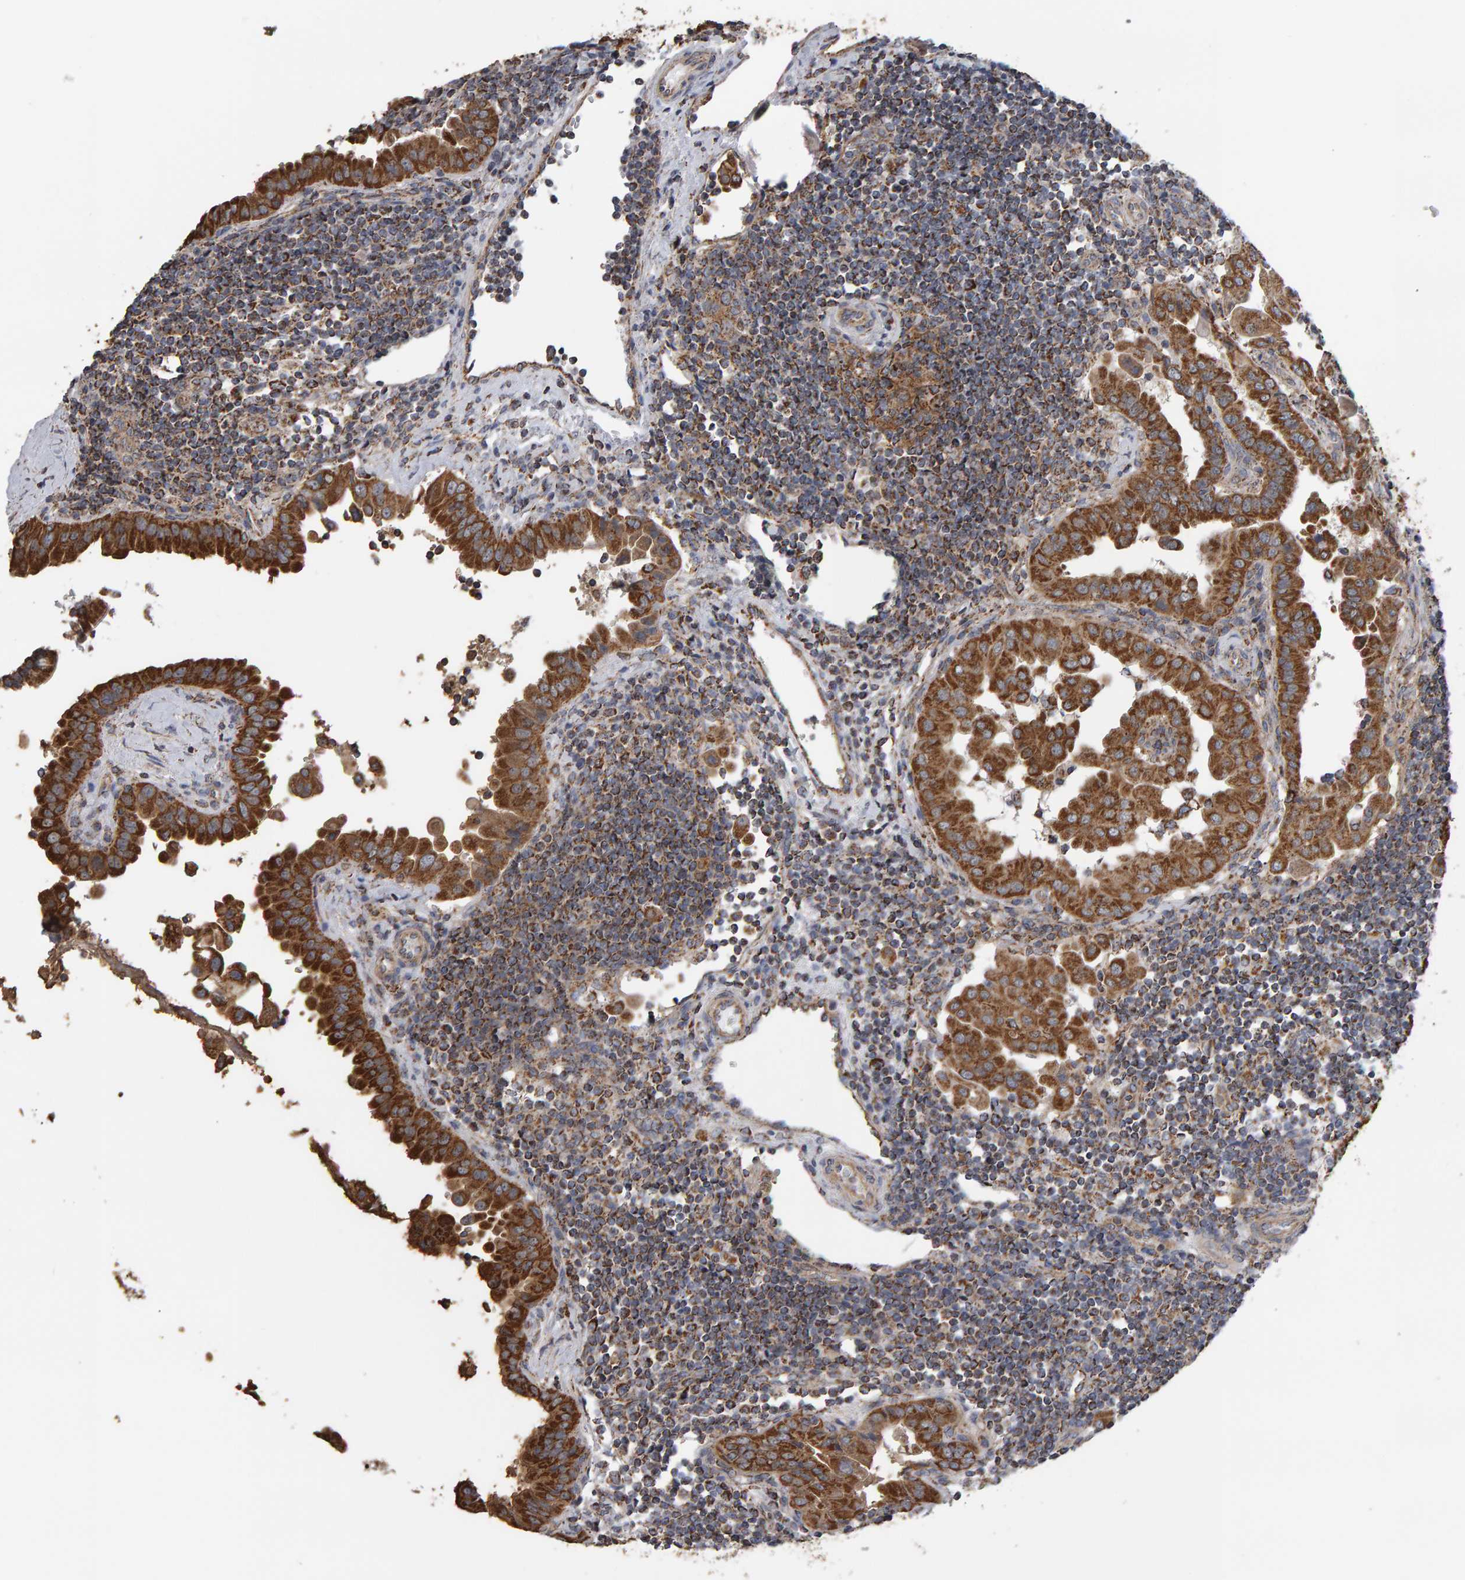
{"staining": {"intensity": "strong", "quantity": ">75%", "location": "cytoplasmic/membranous"}, "tissue": "thyroid cancer", "cell_type": "Tumor cells", "image_type": "cancer", "snomed": [{"axis": "morphology", "description": "Papillary adenocarcinoma, NOS"}, {"axis": "topography", "description": "Thyroid gland"}], "caption": "Immunohistochemistry (IHC) staining of papillary adenocarcinoma (thyroid), which demonstrates high levels of strong cytoplasmic/membranous expression in about >75% of tumor cells indicating strong cytoplasmic/membranous protein staining. The staining was performed using DAB (3,3'-diaminobenzidine) (brown) for protein detection and nuclei were counterstained in hematoxylin (blue).", "gene": "TOM1L1", "patient": {"sex": "male", "age": 33}}